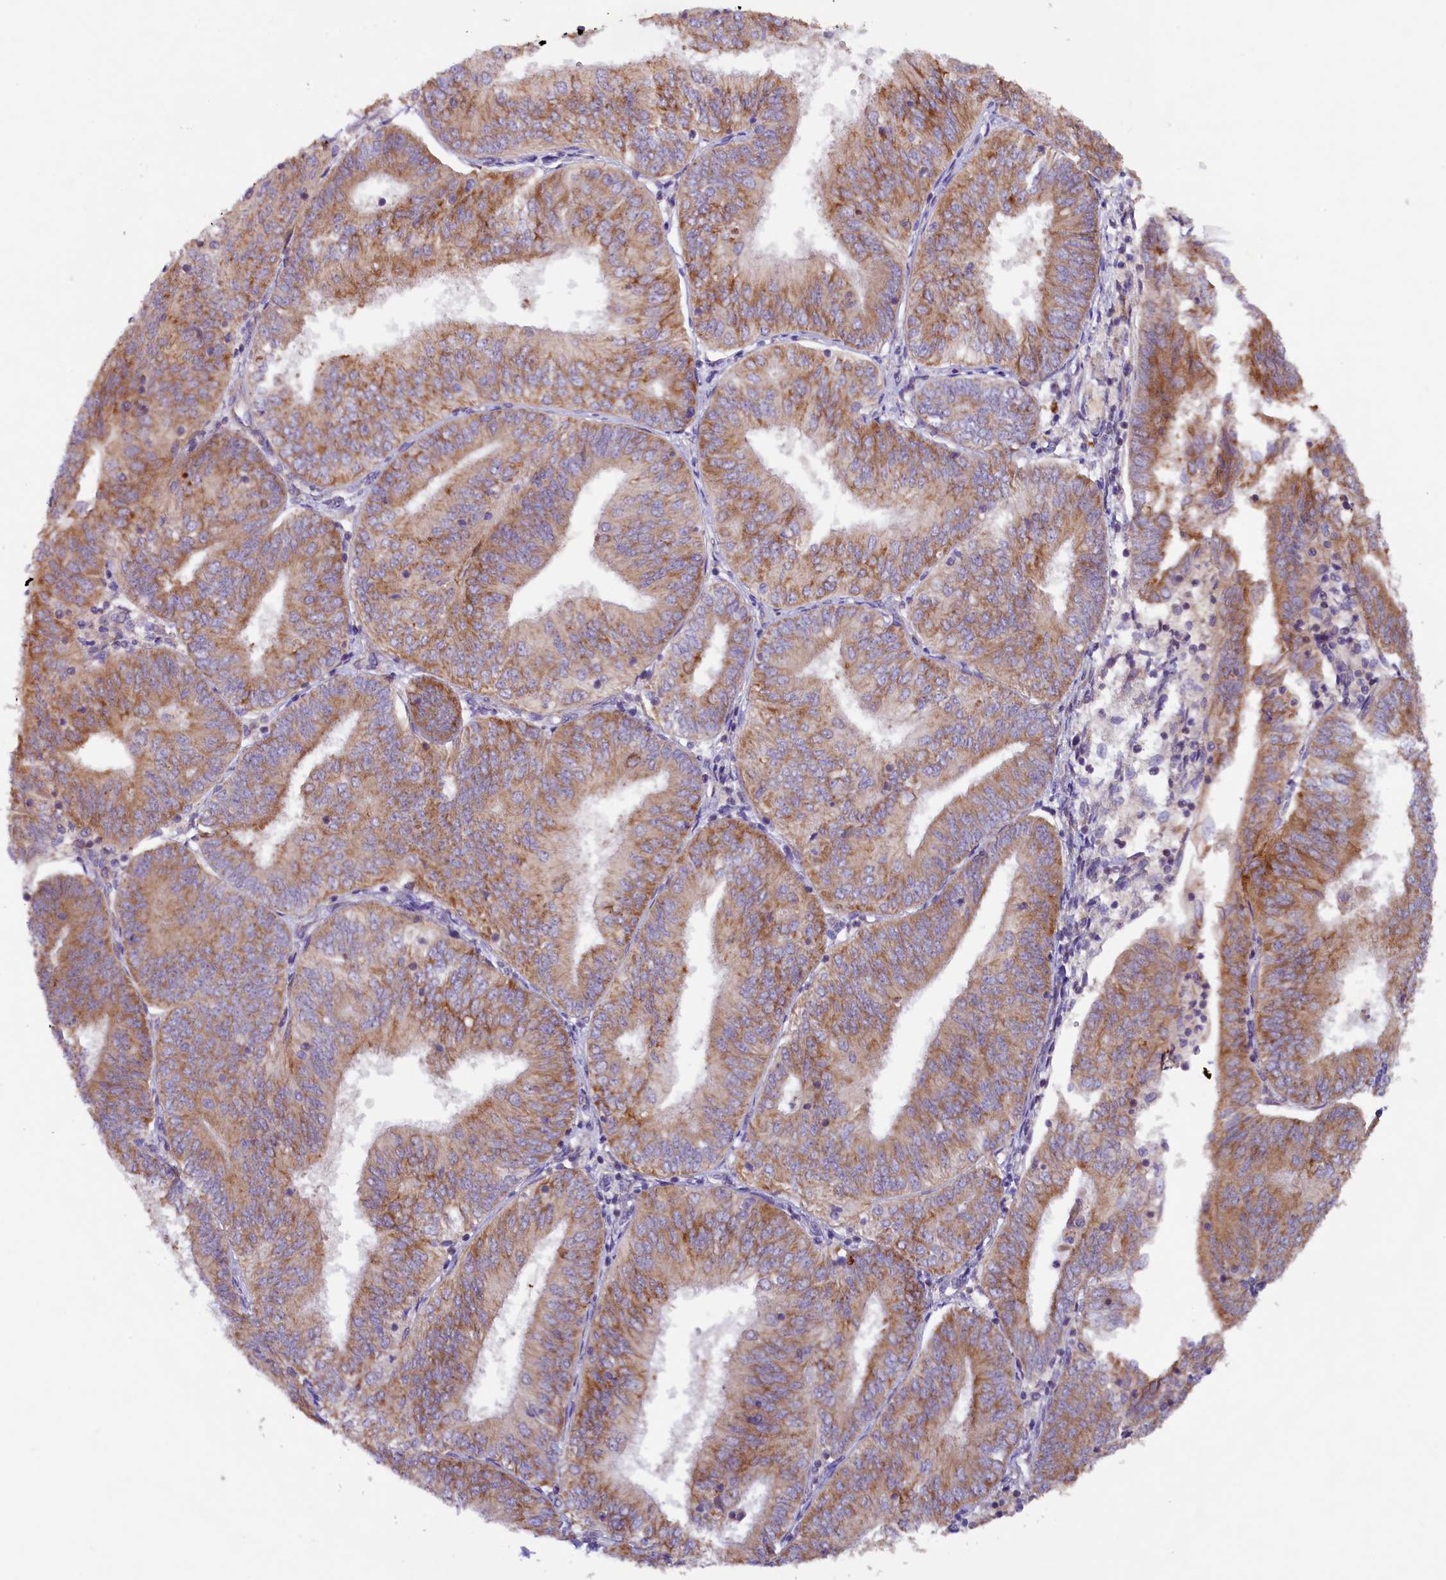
{"staining": {"intensity": "moderate", "quantity": ">75%", "location": "cytoplasmic/membranous"}, "tissue": "endometrial cancer", "cell_type": "Tumor cells", "image_type": "cancer", "snomed": [{"axis": "morphology", "description": "Adenocarcinoma, NOS"}, {"axis": "topography", "description": "Endometrium"}], "caption": "DAB immunohistochemical staining of adenocarcinoma (endometrial) demonstrates moderate cytoplasmic/membranous protein positivity in about >75% of tumor cells.", "gene": "SSC5D", "patient": {"sex": "female", "age": 58}}